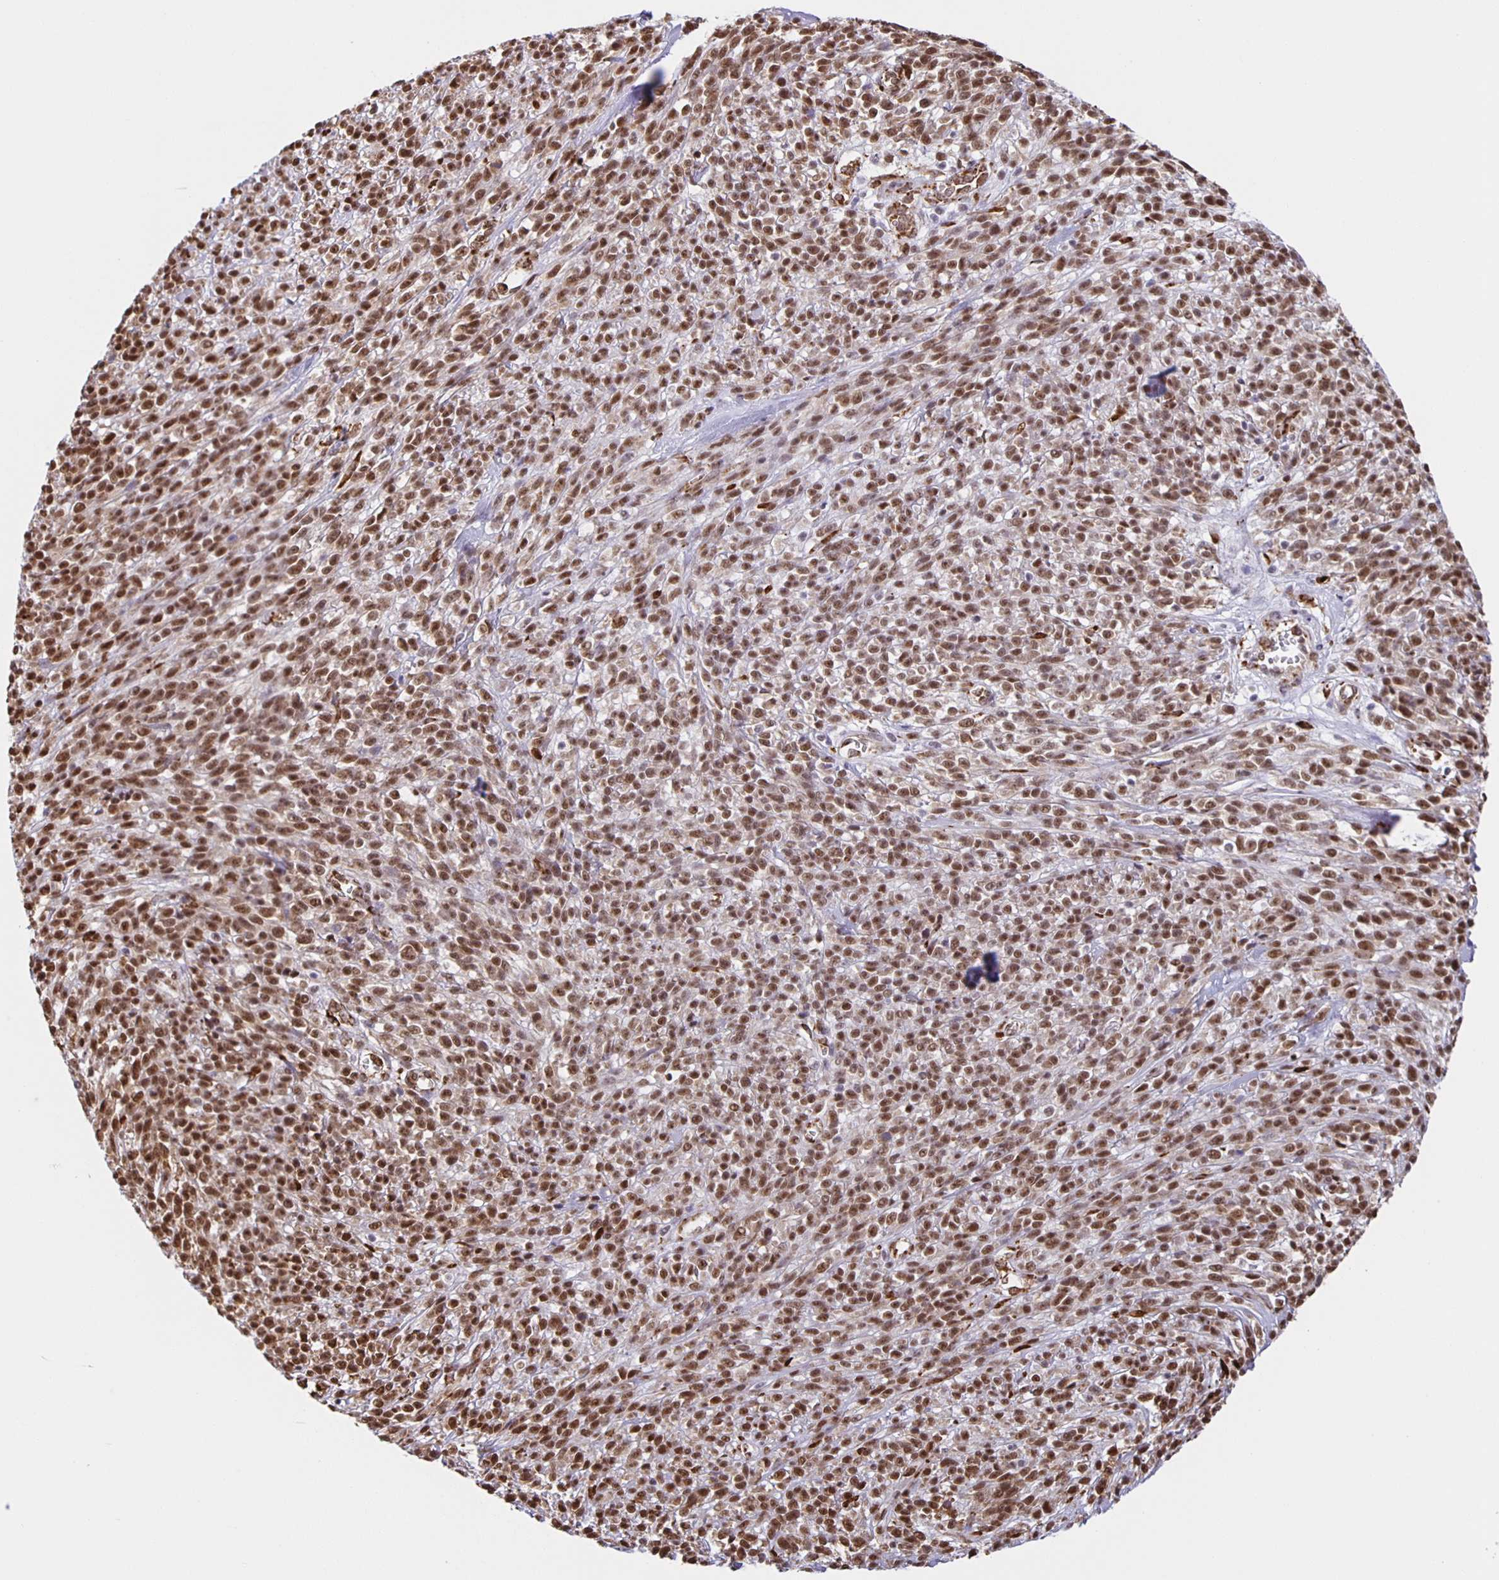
{"staining": {"intensity": "moderate", "quantity": ">75%", "location": "nuclear"}, "tissue": "melanoma", "cell_type": "Tumor cells", "image_type": "cancer", "snomed": [{"axis": "morphology", "description": "Malignant melanoma, NOS"}, {"axis": "topography", "description": "Skin"}, {"axis": "topography", "description": "Skin of trunk"}], "caption": "Malignant melanoma stained with DAB immunohistochemistry (IHC) displays medium levels of moderate nuclear expression in approximately >75% of tumor cells.", "gene": "ZRANB2", "patient": {"sex": "male", "age": 74}}